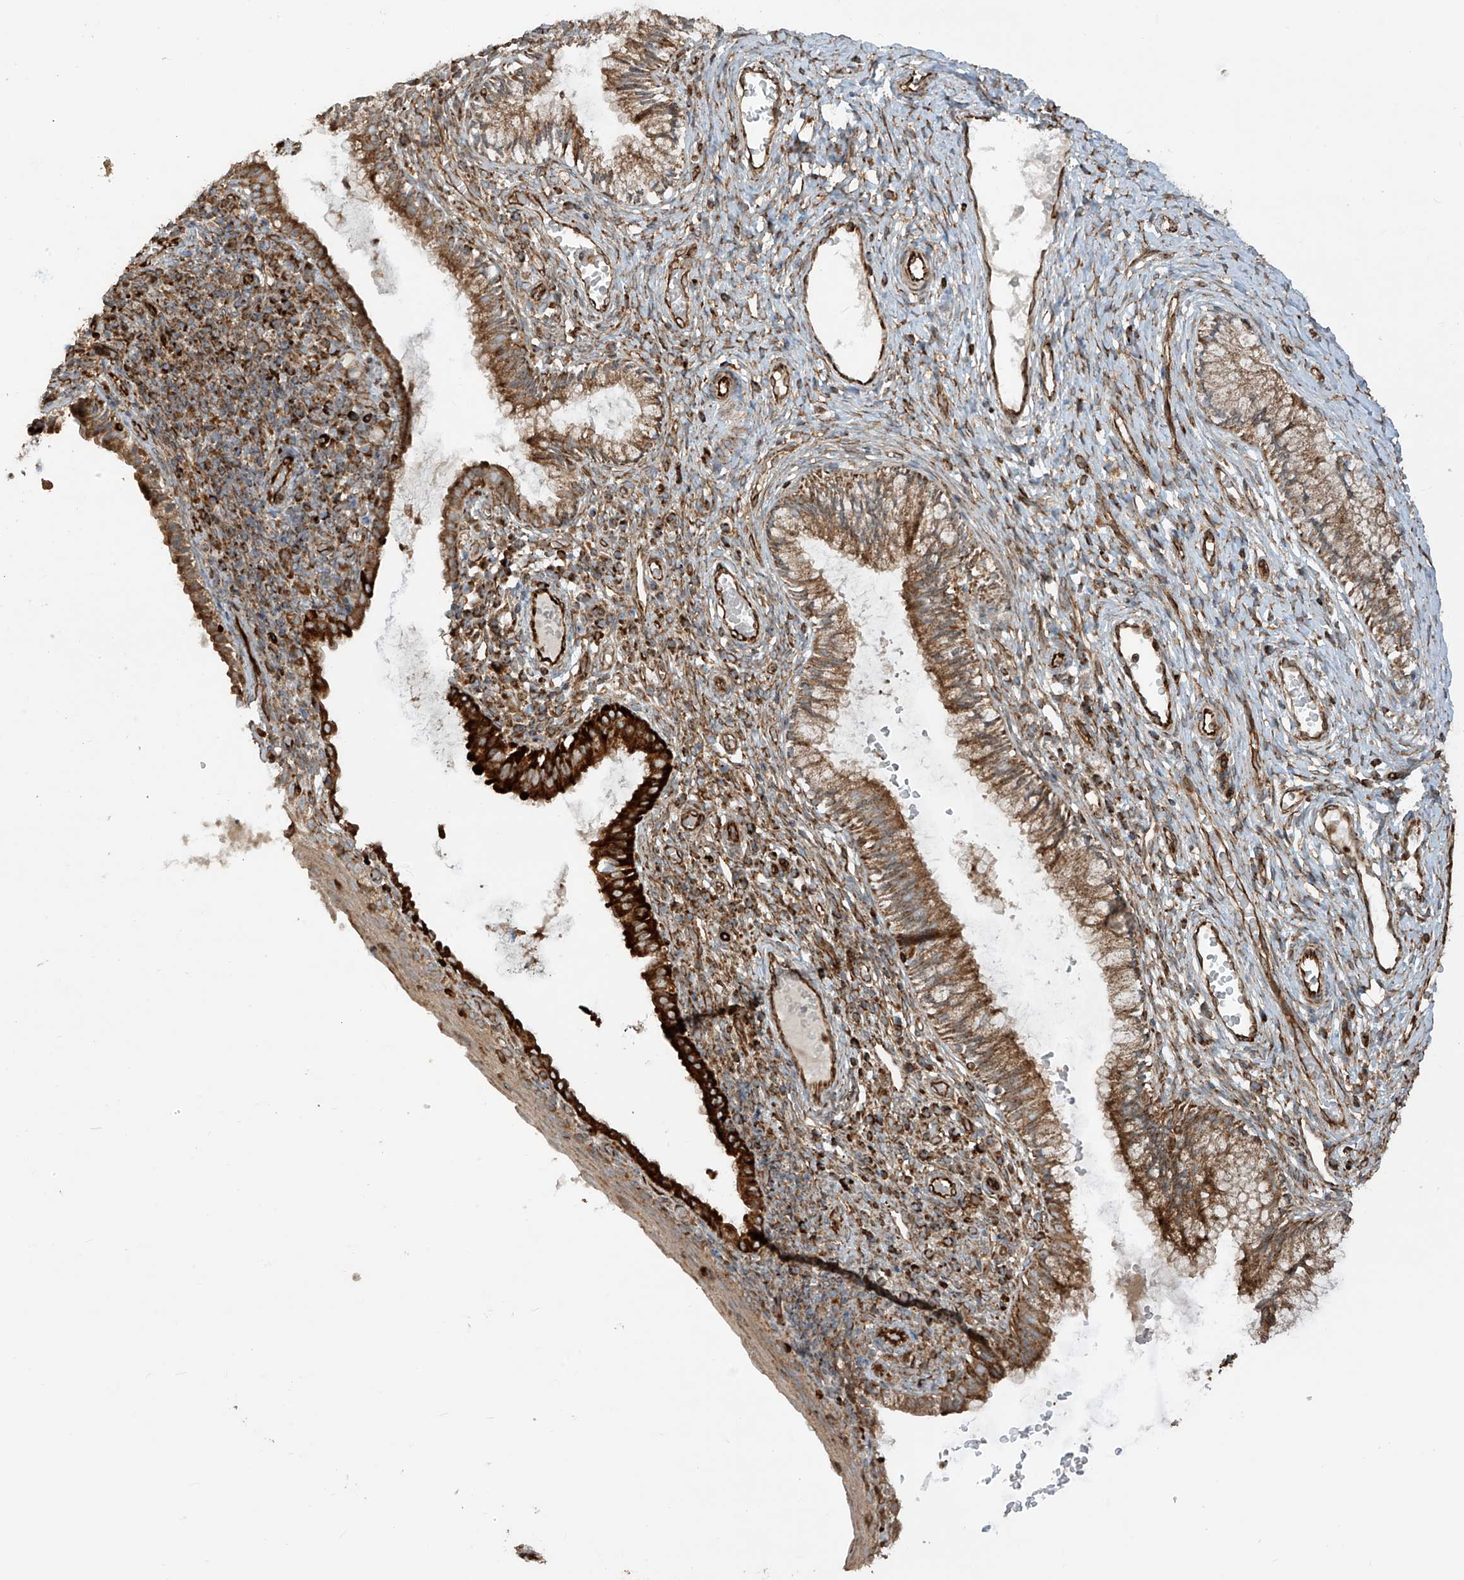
{"staining": {"intensity": "strong", "quantity": "25%-75%", "location": "cytoplasmic/membranous"}, "tissue": "cervix", "cell_type": "Glandular cells", "image_type": "normal", "snomed": [{"axis": "morphology", "description": "Normal tissue, NOS"}, {"axis": "topography", "description": "Cervix"}], "caption": "Glandular cells reveal high levels of strong cytoplasmic/membranous staining in approximately 25%-75% of cells in benign cervix.", "gene": "EIF5B", "patient": {"sex": "female", "age": 27}}